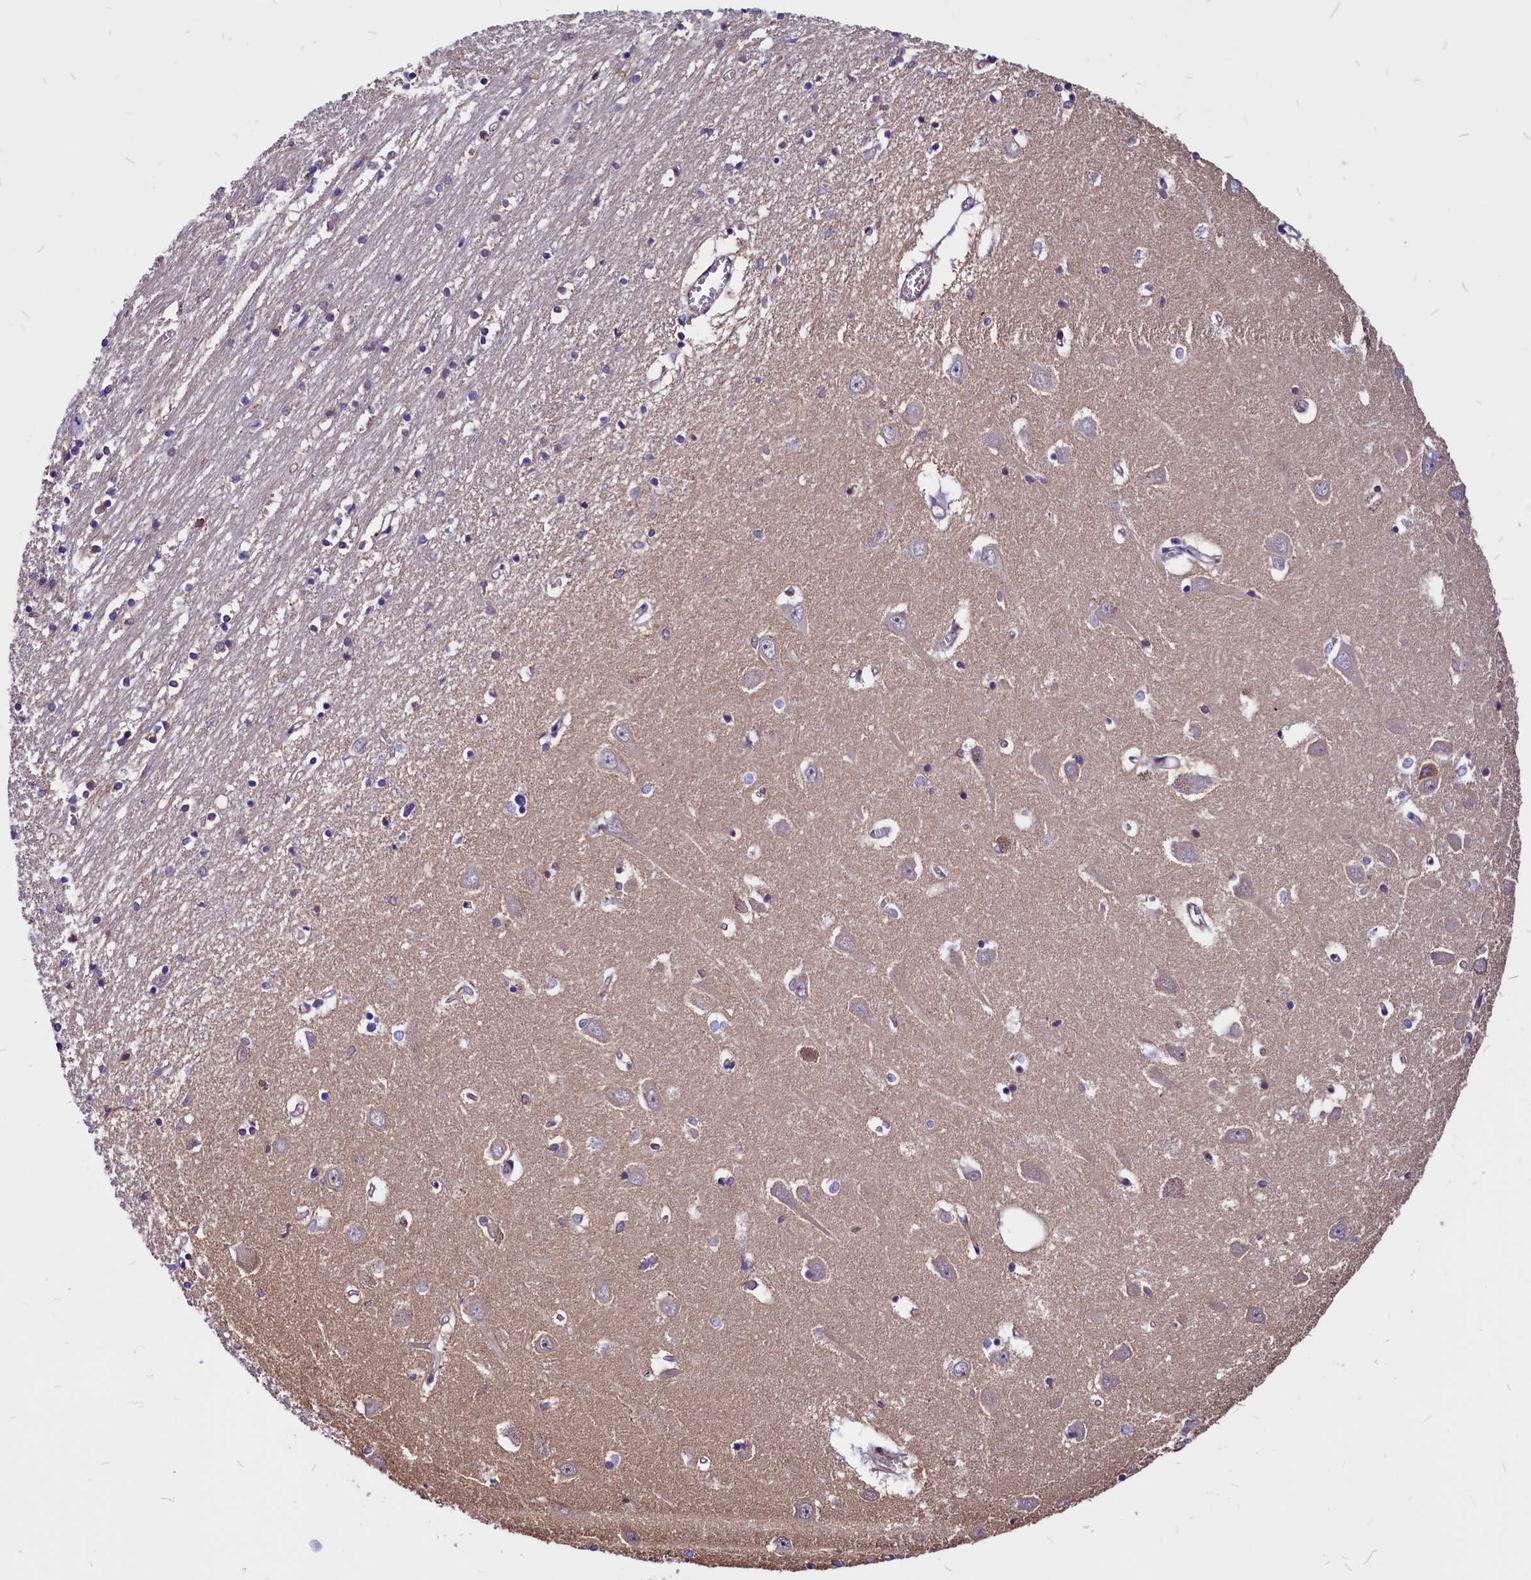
{"staining": {"intensity": "moderate", "quantity": "<25%", "location": "cytoplasmic/membranous"}, "tissue": "hippocampus", "cell_type": "Glial cells", "image_type": "normal", "snomed": [{"axis": "morphology", "description": "Normal tissue, NOS"}, {"axis": "topography", "description": "Hippocampus"}], "caption": "Moderate cytoplasmic/membranous positivity is seen in about <25% of glial cells in normal hippocampus. Nuclei are stained in blue.", "gene": "EIF3G", "patient": {"sex": "male", "age": 70}}